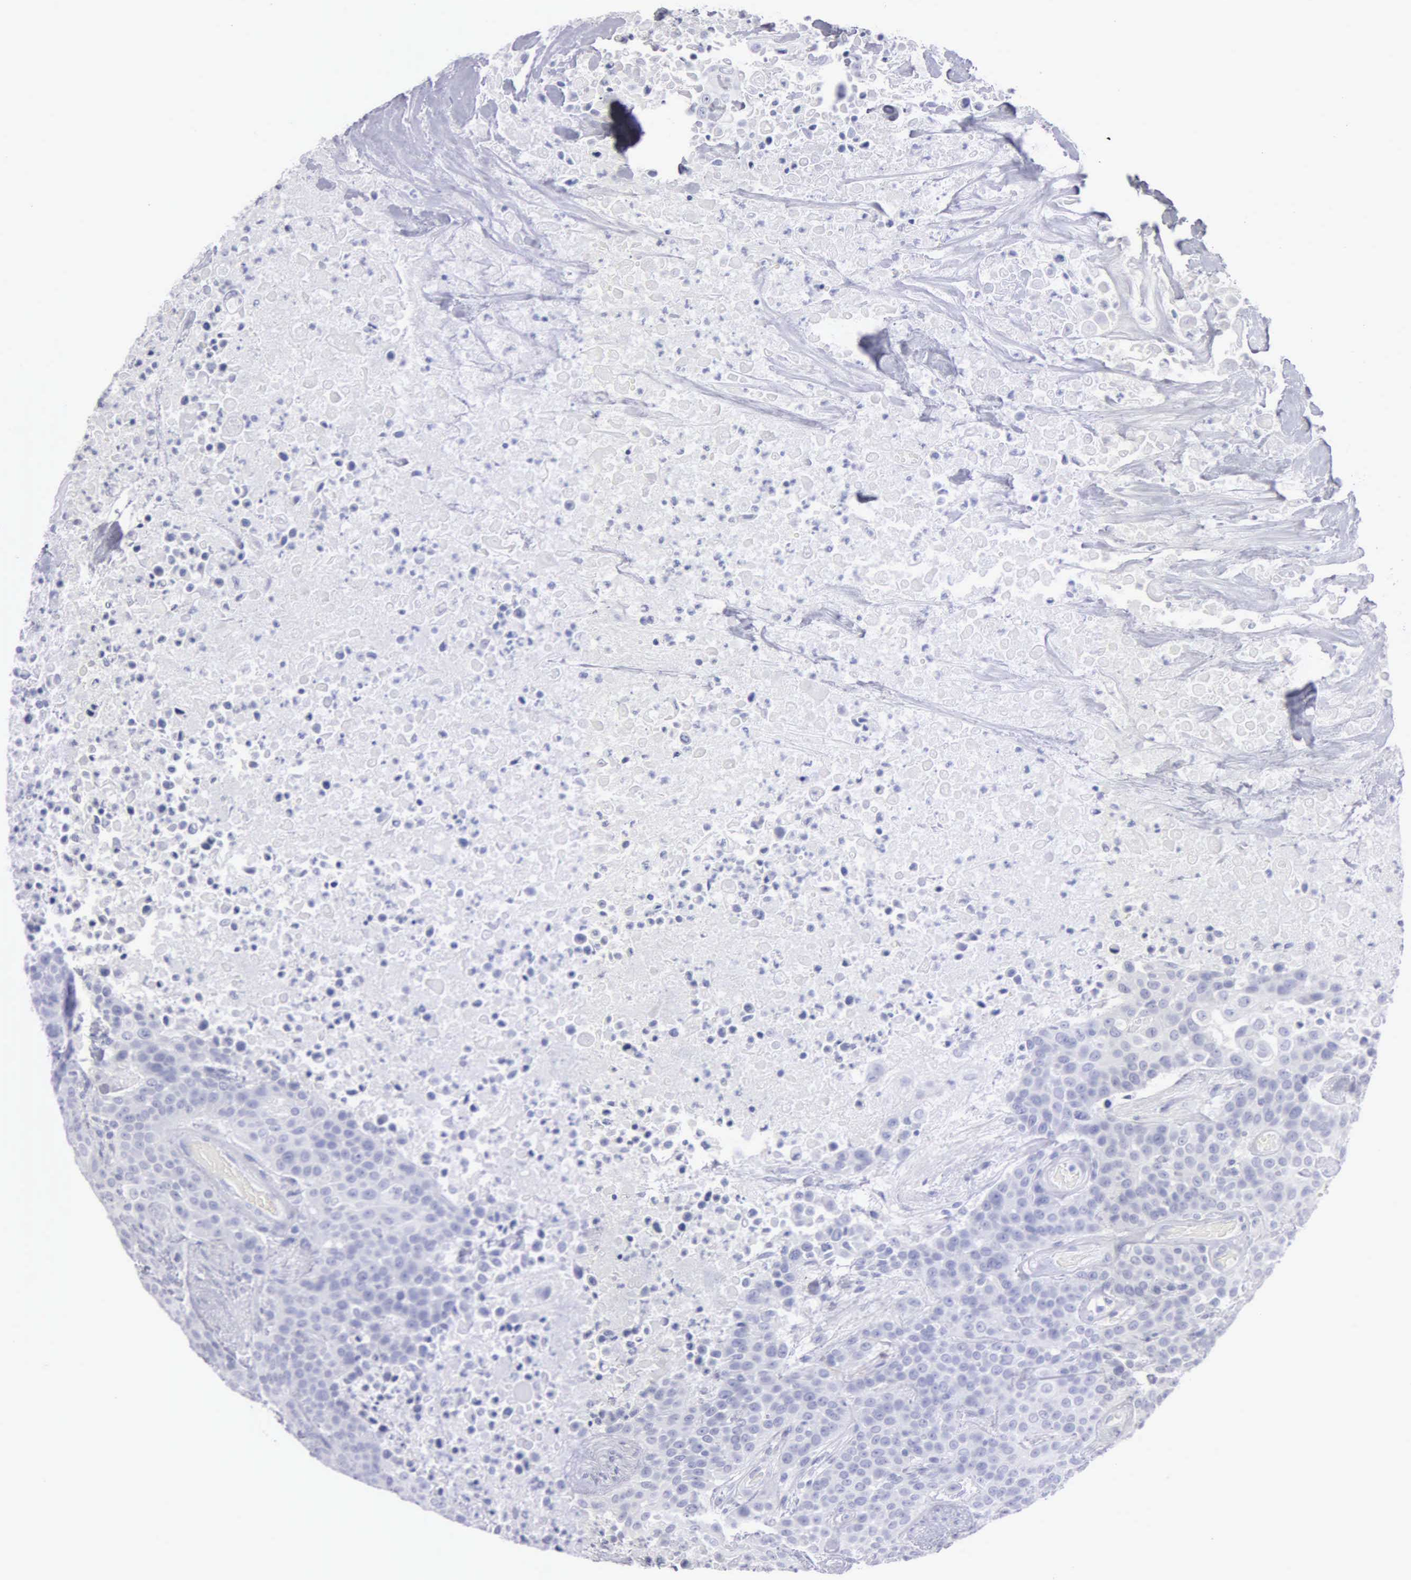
{"staining": {"intensity": "negative", "quantity": "none", "location": "none"}, "tissue": "urothelial cancer", "cell_type": "Tumor cells", "image_type": "cancer", "snomed": [{"axis": "morphology", "description": "Urothelial carcinoma, High grade"}, {"axis": "topography", "description": "Urinary bladder"}], "caption": "Immunohistochemistry photomicrograph of neoplastic tissue: urothelial cancer stained with DAB (3,3'-diaminobenzidine) reveals no significant protein positivity in tumor cells.", "gene": "FBLN5", "patient": {"sex": "male", "age": 74}}